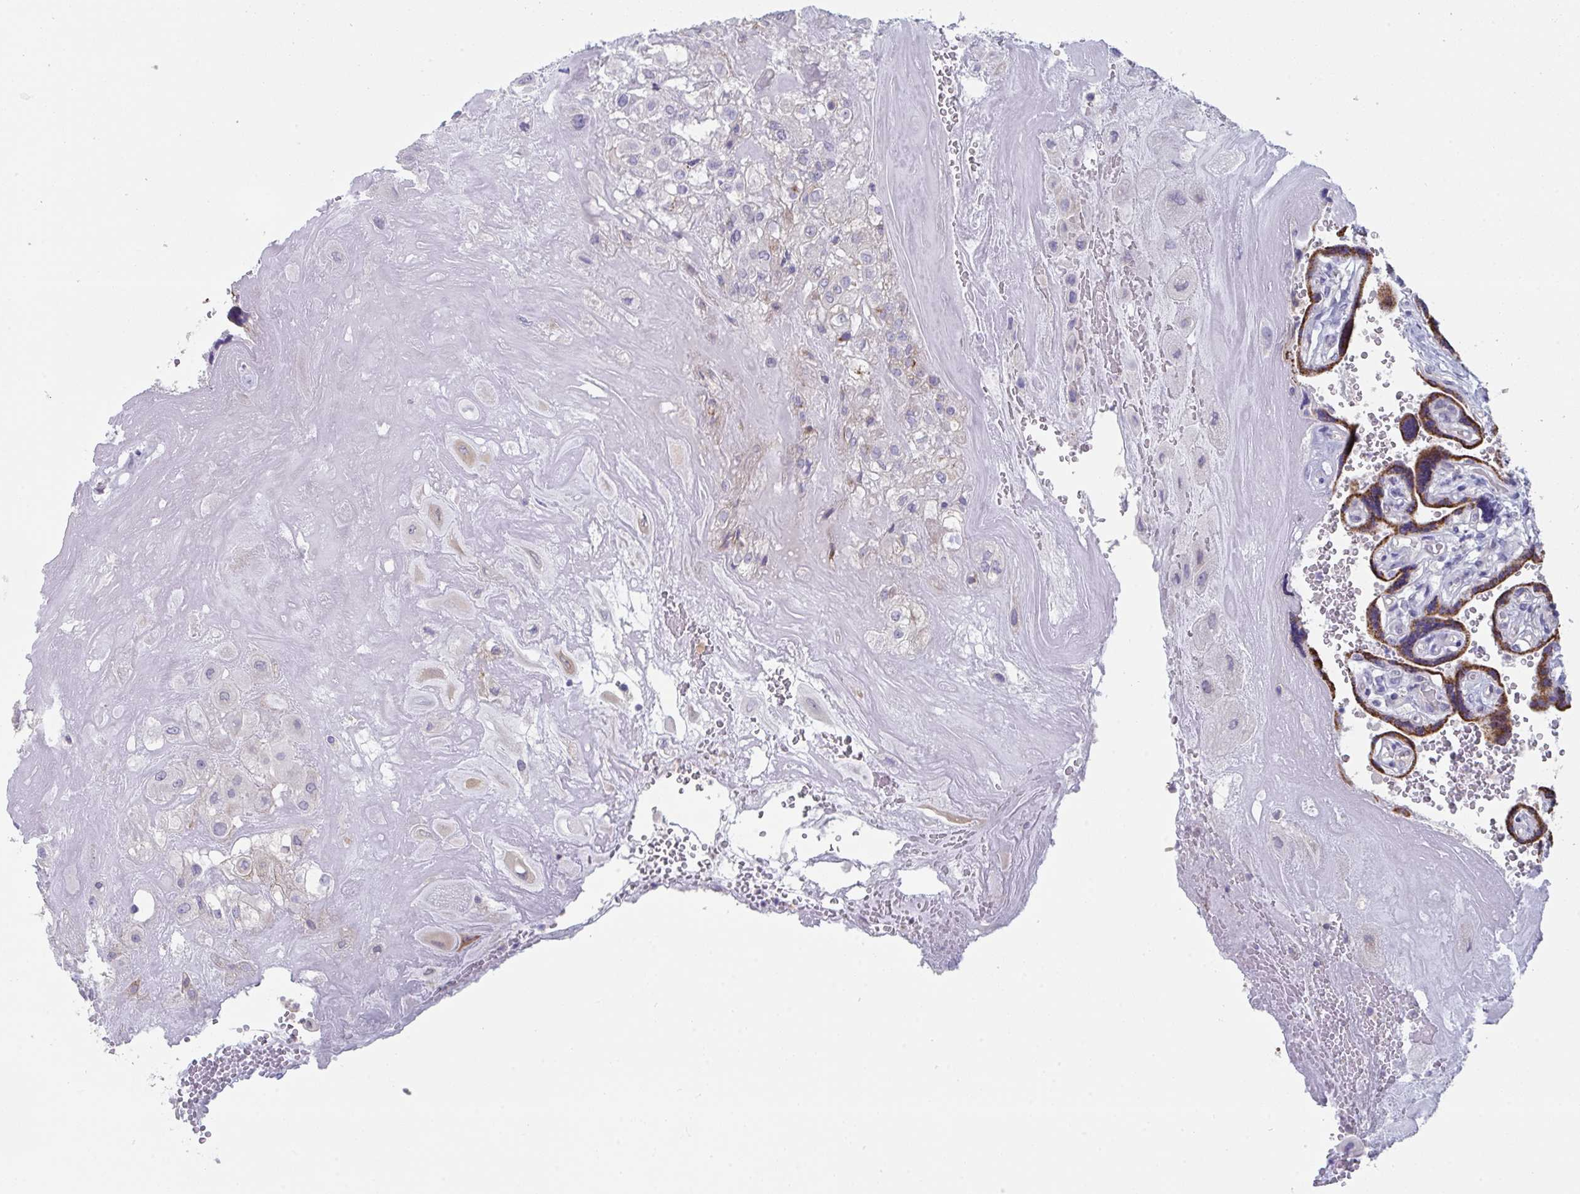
{"staining": {"intensity": "negative", "quantity": "none", "location": "none"}, "tissue": "placenta", "cell_type": "Decidual cells", "image_type": "normal", "snomed": [{"axis": "morphology", "description": "Normal tissue, NOS"}, {"axis": "topography", "description": "Placenta"}], "caption": "Human placenta stained for a protein using immunohistochemistry demonstrates no expression in decidual cells.", "gene": "PTPRD", "patient": {"sex": "female", "age": 32}}